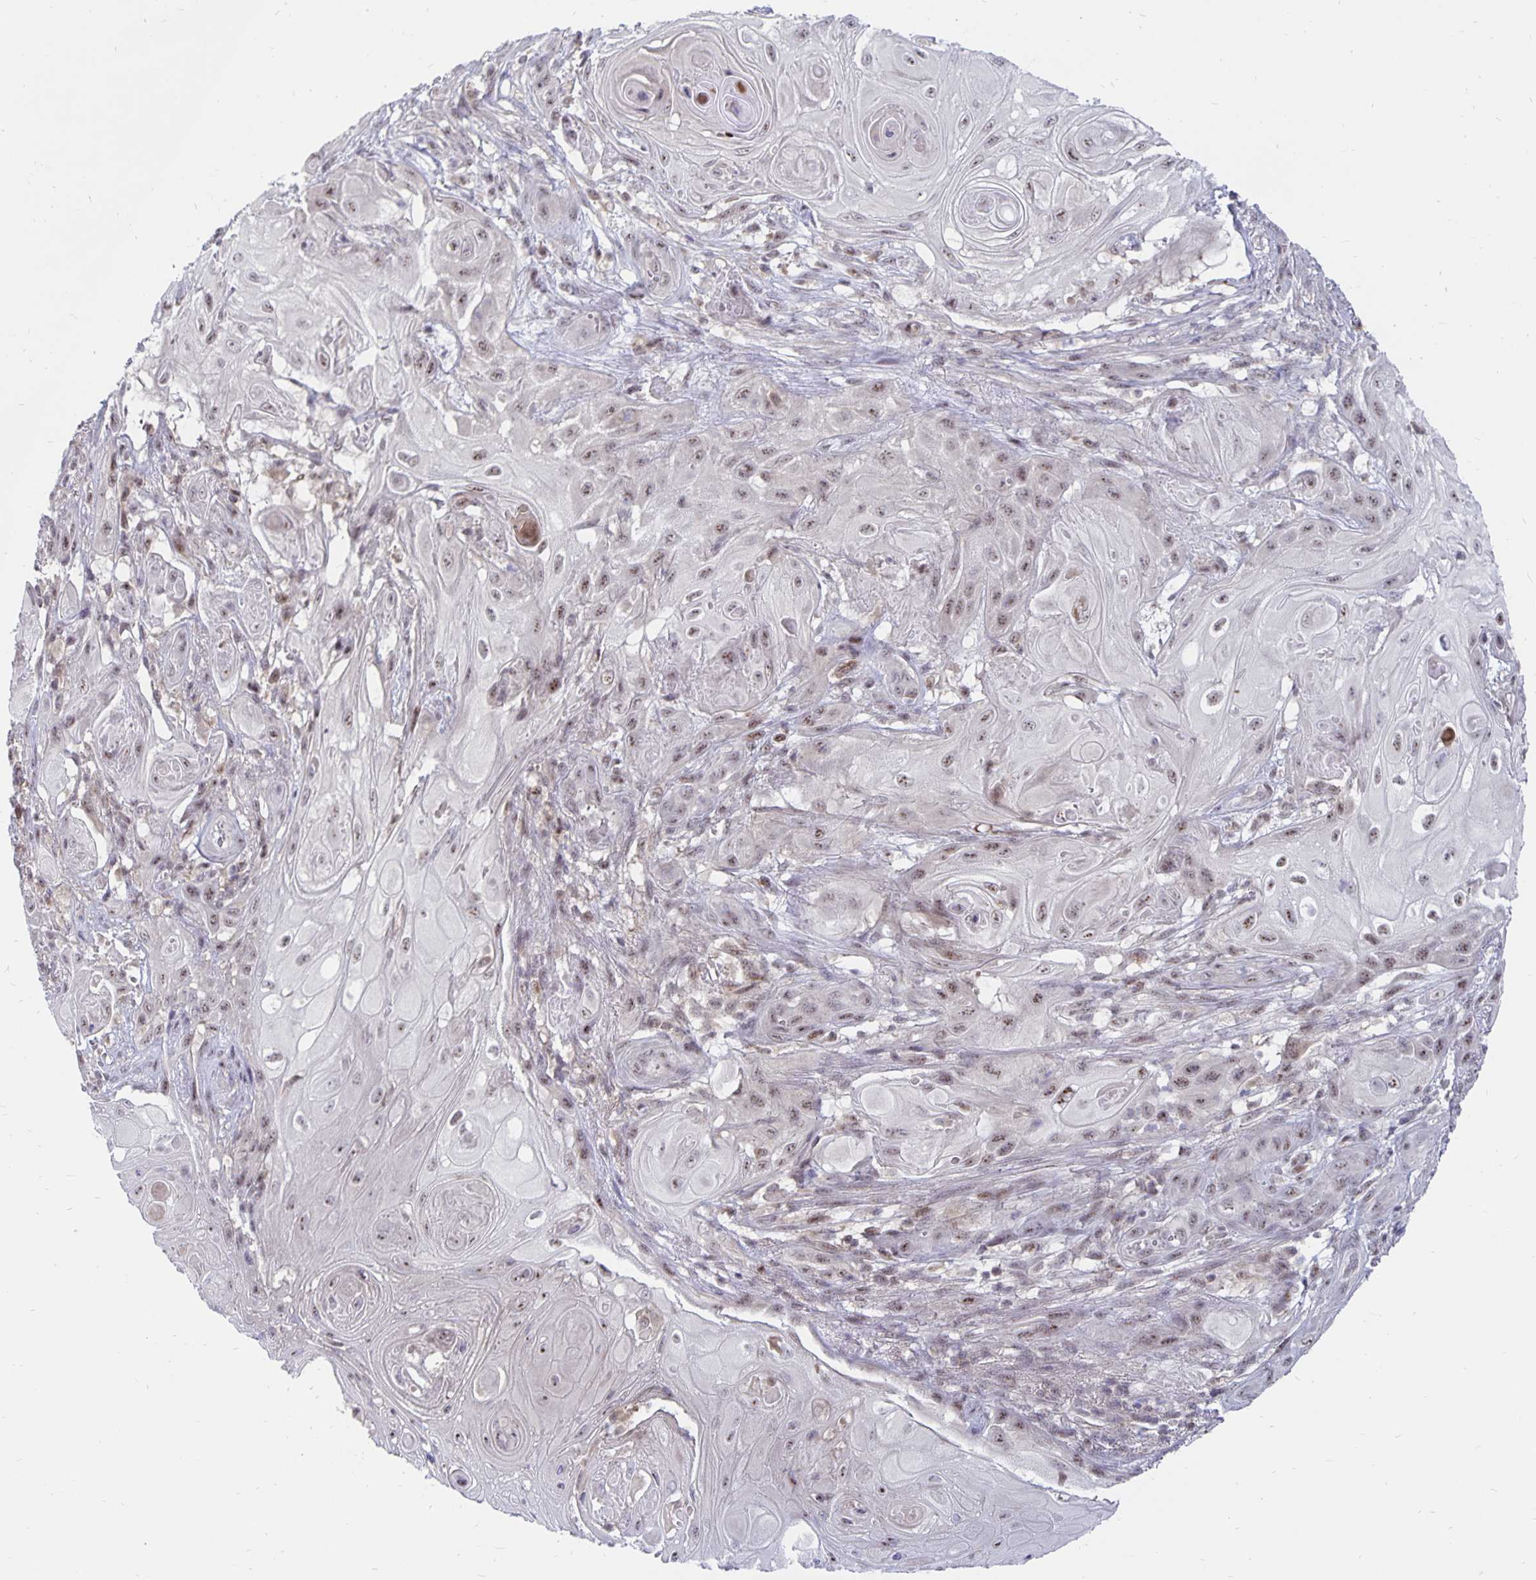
{"staining": {"intensity": "weak", "quantity": ">75%", "location": "nuclear"}, "tissue": "skin cancer", "cell_type": "Tumor cells", "image_type": "cancer", "snomed": [{"axis": "morphology", "description": "Squamous cell carcinoma, NOS"}, {"axis": "topography", "description": "Skin"}], "caption": "DAB immunohistochemical staining of skin cancer displays weak nuclear protein expression in about >75% of tumor cells.", "gene": "EXOC6B", "patient": {"sex": "male", "age": 62}}